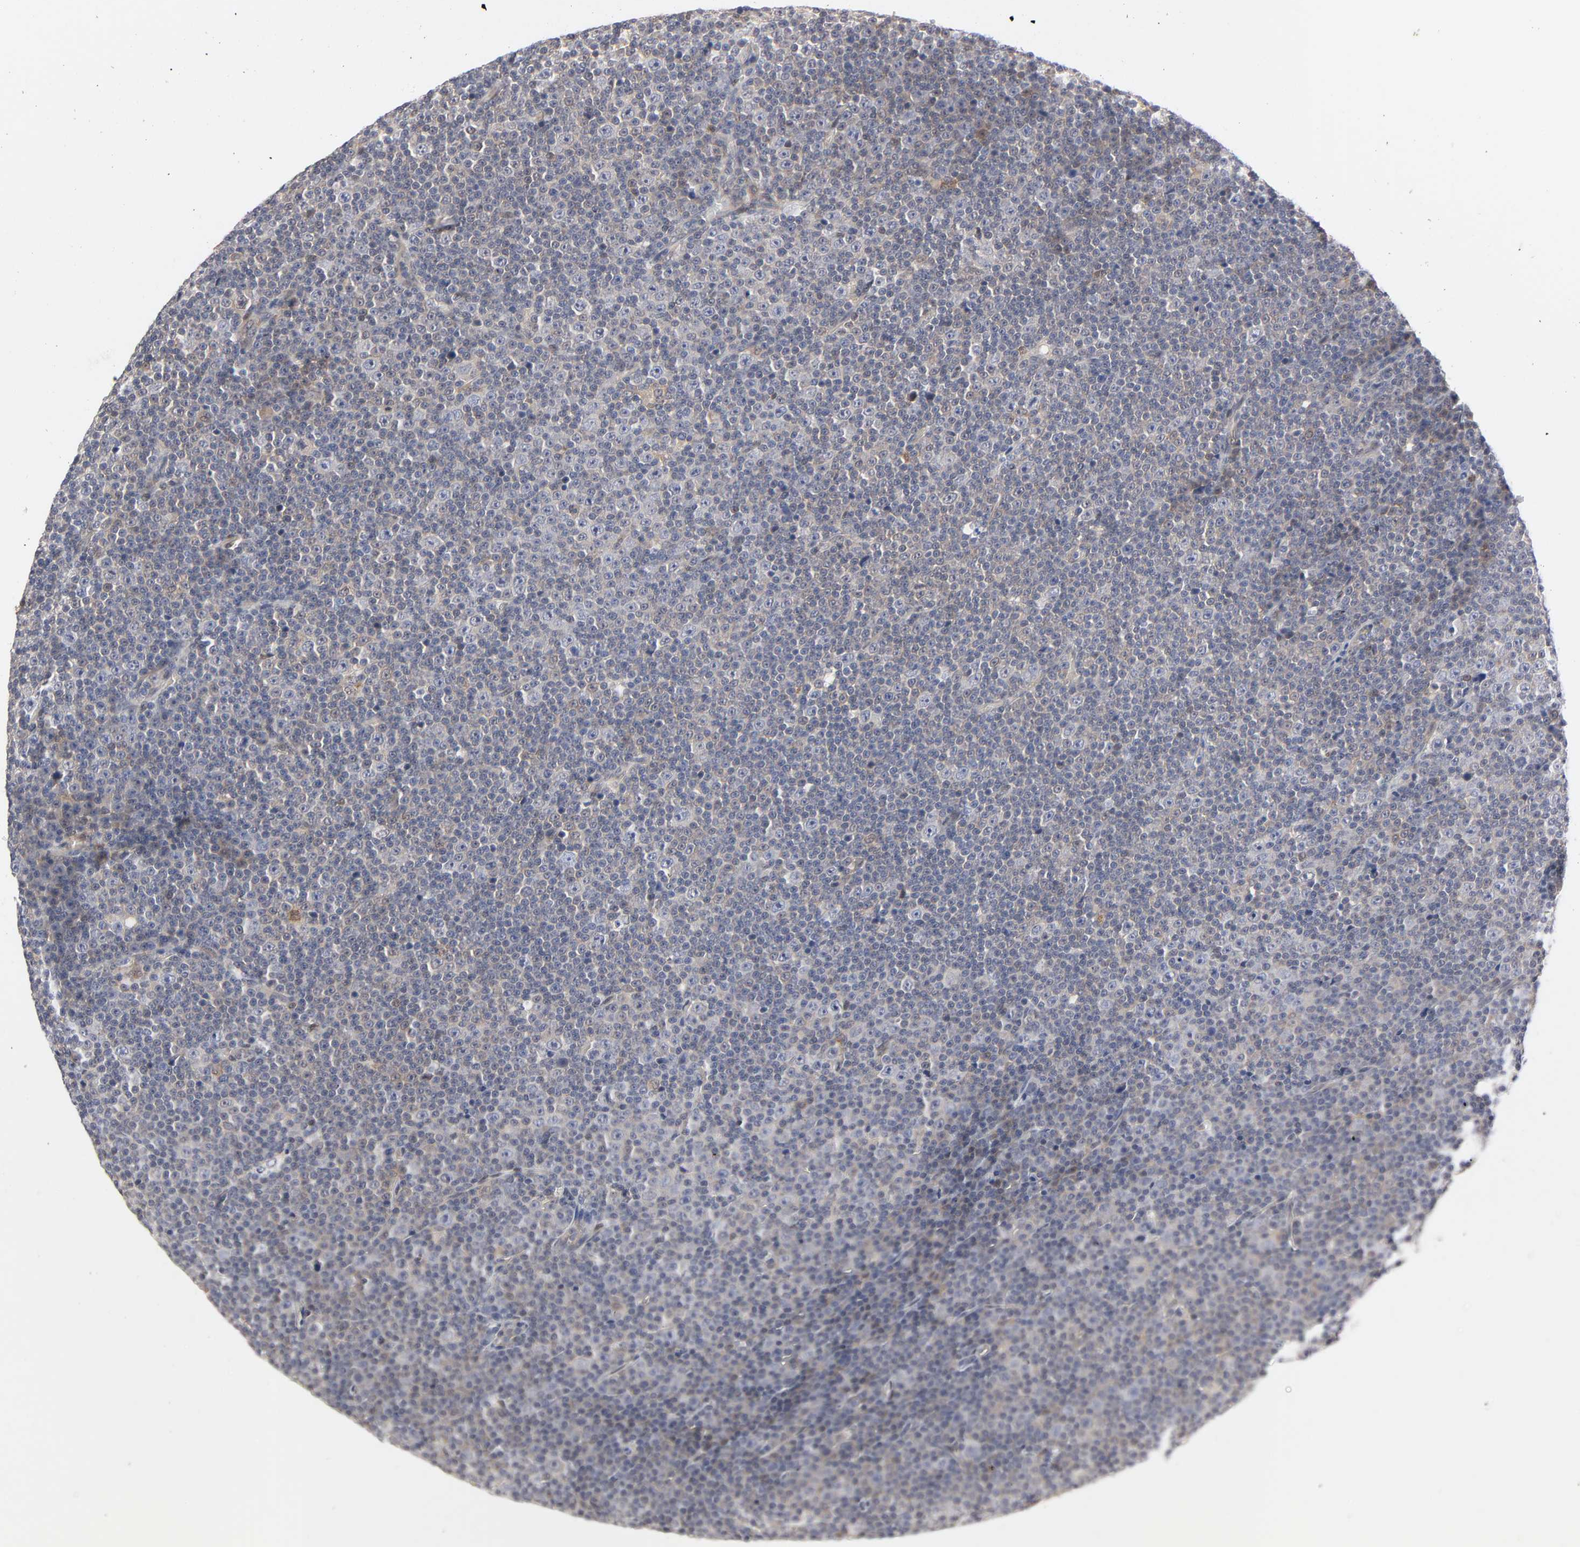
{"staining": {"intensity": "negative", "quantity": "none", "location": "none"}, "tissue": "lymphoma", "cell_type": "Tumor cells", "image_type": "cancer", "snomed": [{"axis": "morphology", "description": "Malignant lymphoma, non-Hodgkin's type, Low grade"}, {"axis": "topography", "description": "Lymph node"}], "caption": "Protein analysis of lymphoma shows no significant staining in tumor cells.", "gene": "PTEN", "patient": {"sex": "female", "age": 67}}